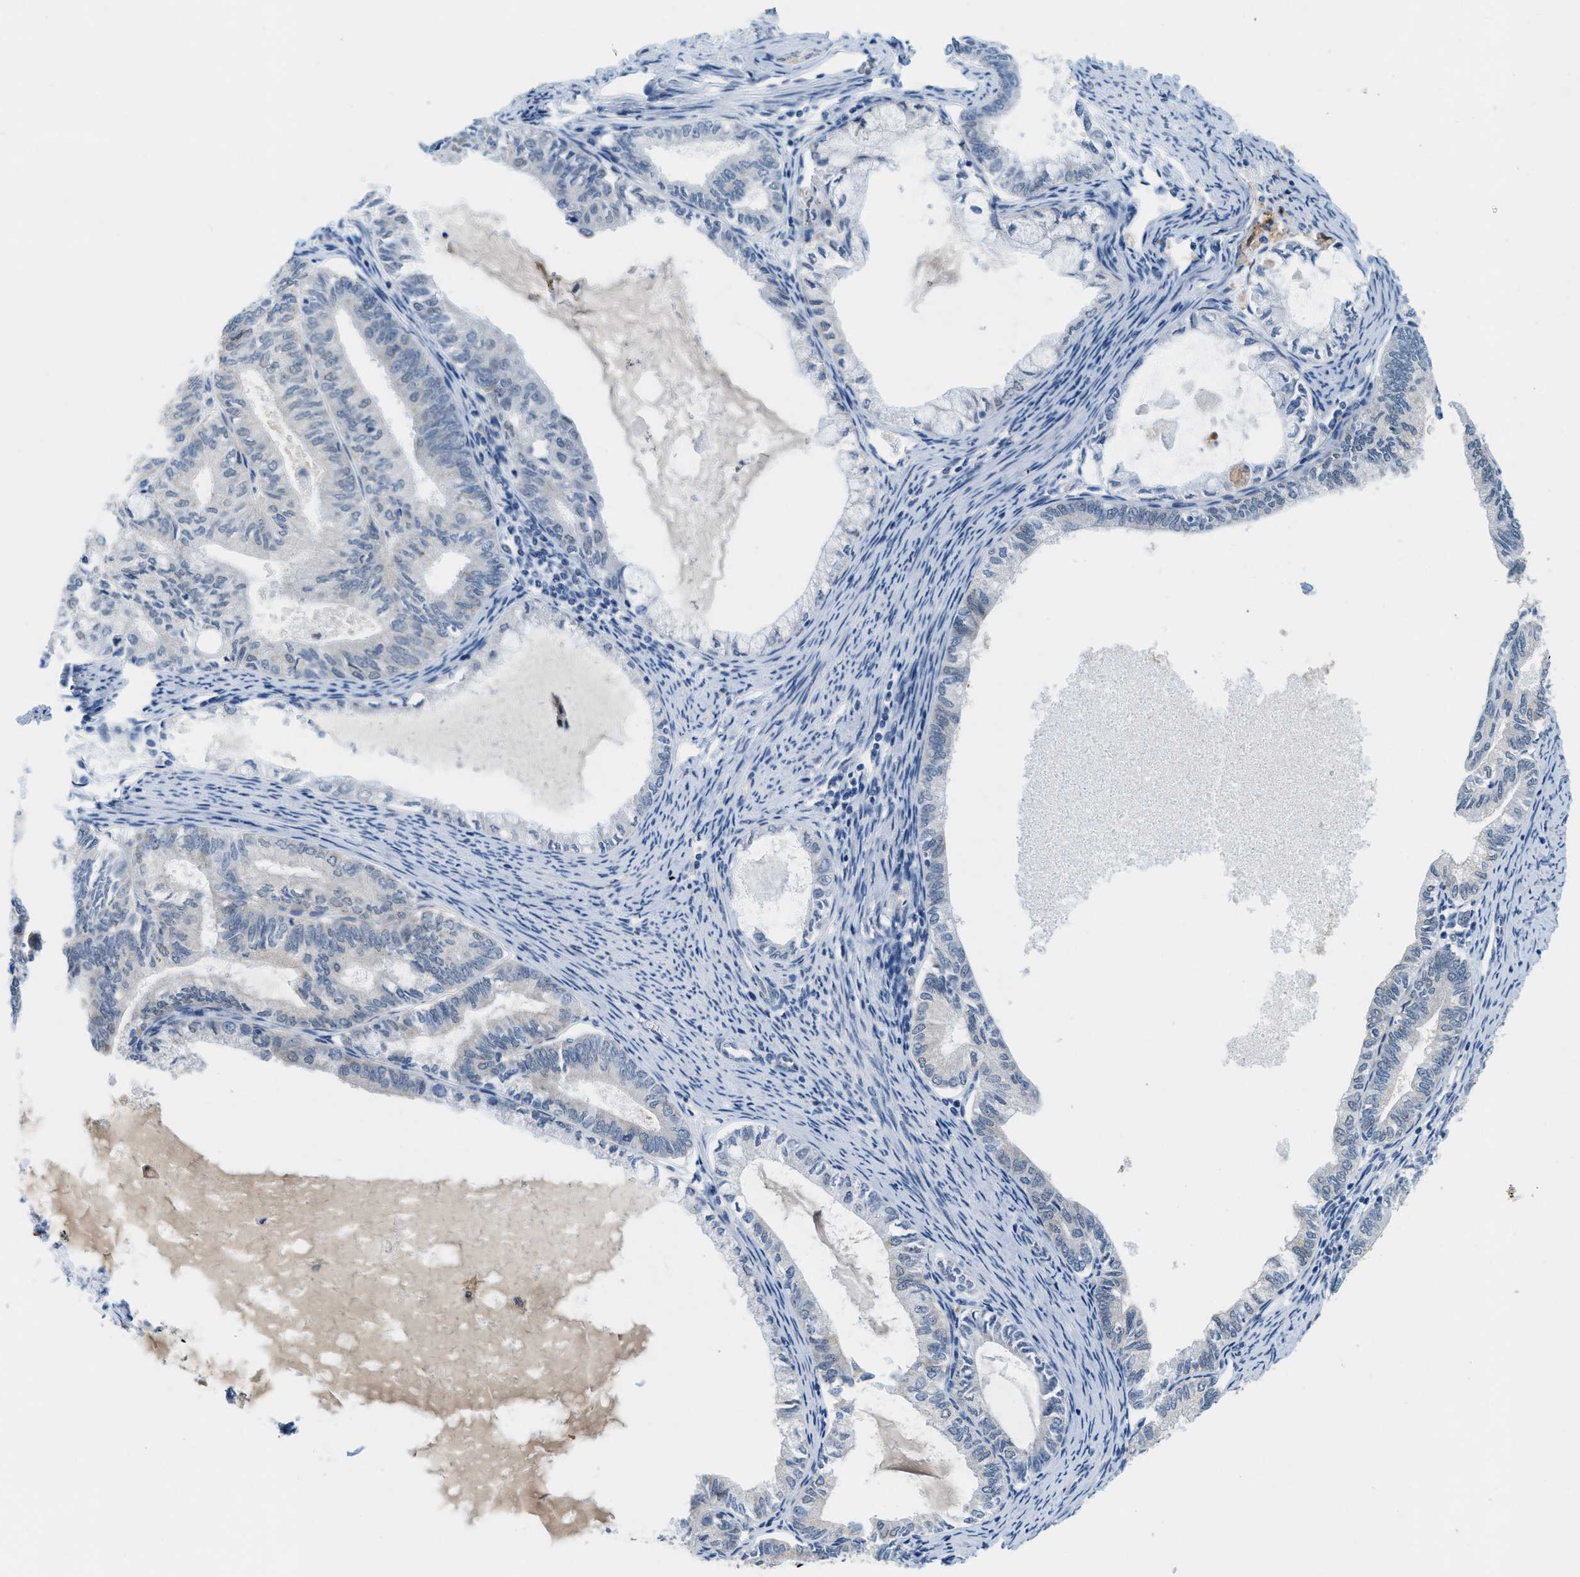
{"staining": {"intensity": "negative", "quantity": "none", "location": "none"}, "tissue": "endometrial cancer", "cell_type": "Tumor cells", "image_type": "cancer", "snomed": [{"axis": "morphology", "description": "Adenocarcinoma, NOS"}, {"axis": "topography", "description": "Endometrium"}], "caption": "Endometrial cancer (adenocarcinoma) was stained to show a protein in brown. There is no significant positivity in tumor cells. The staining is performed using DAB (3,3'-diaminobenzidine) brown chromogen with nuclei counter-stained in using hematoxylin.", "gene": "HS3ST2", "patient": {"sex": "female", "age": 86}}